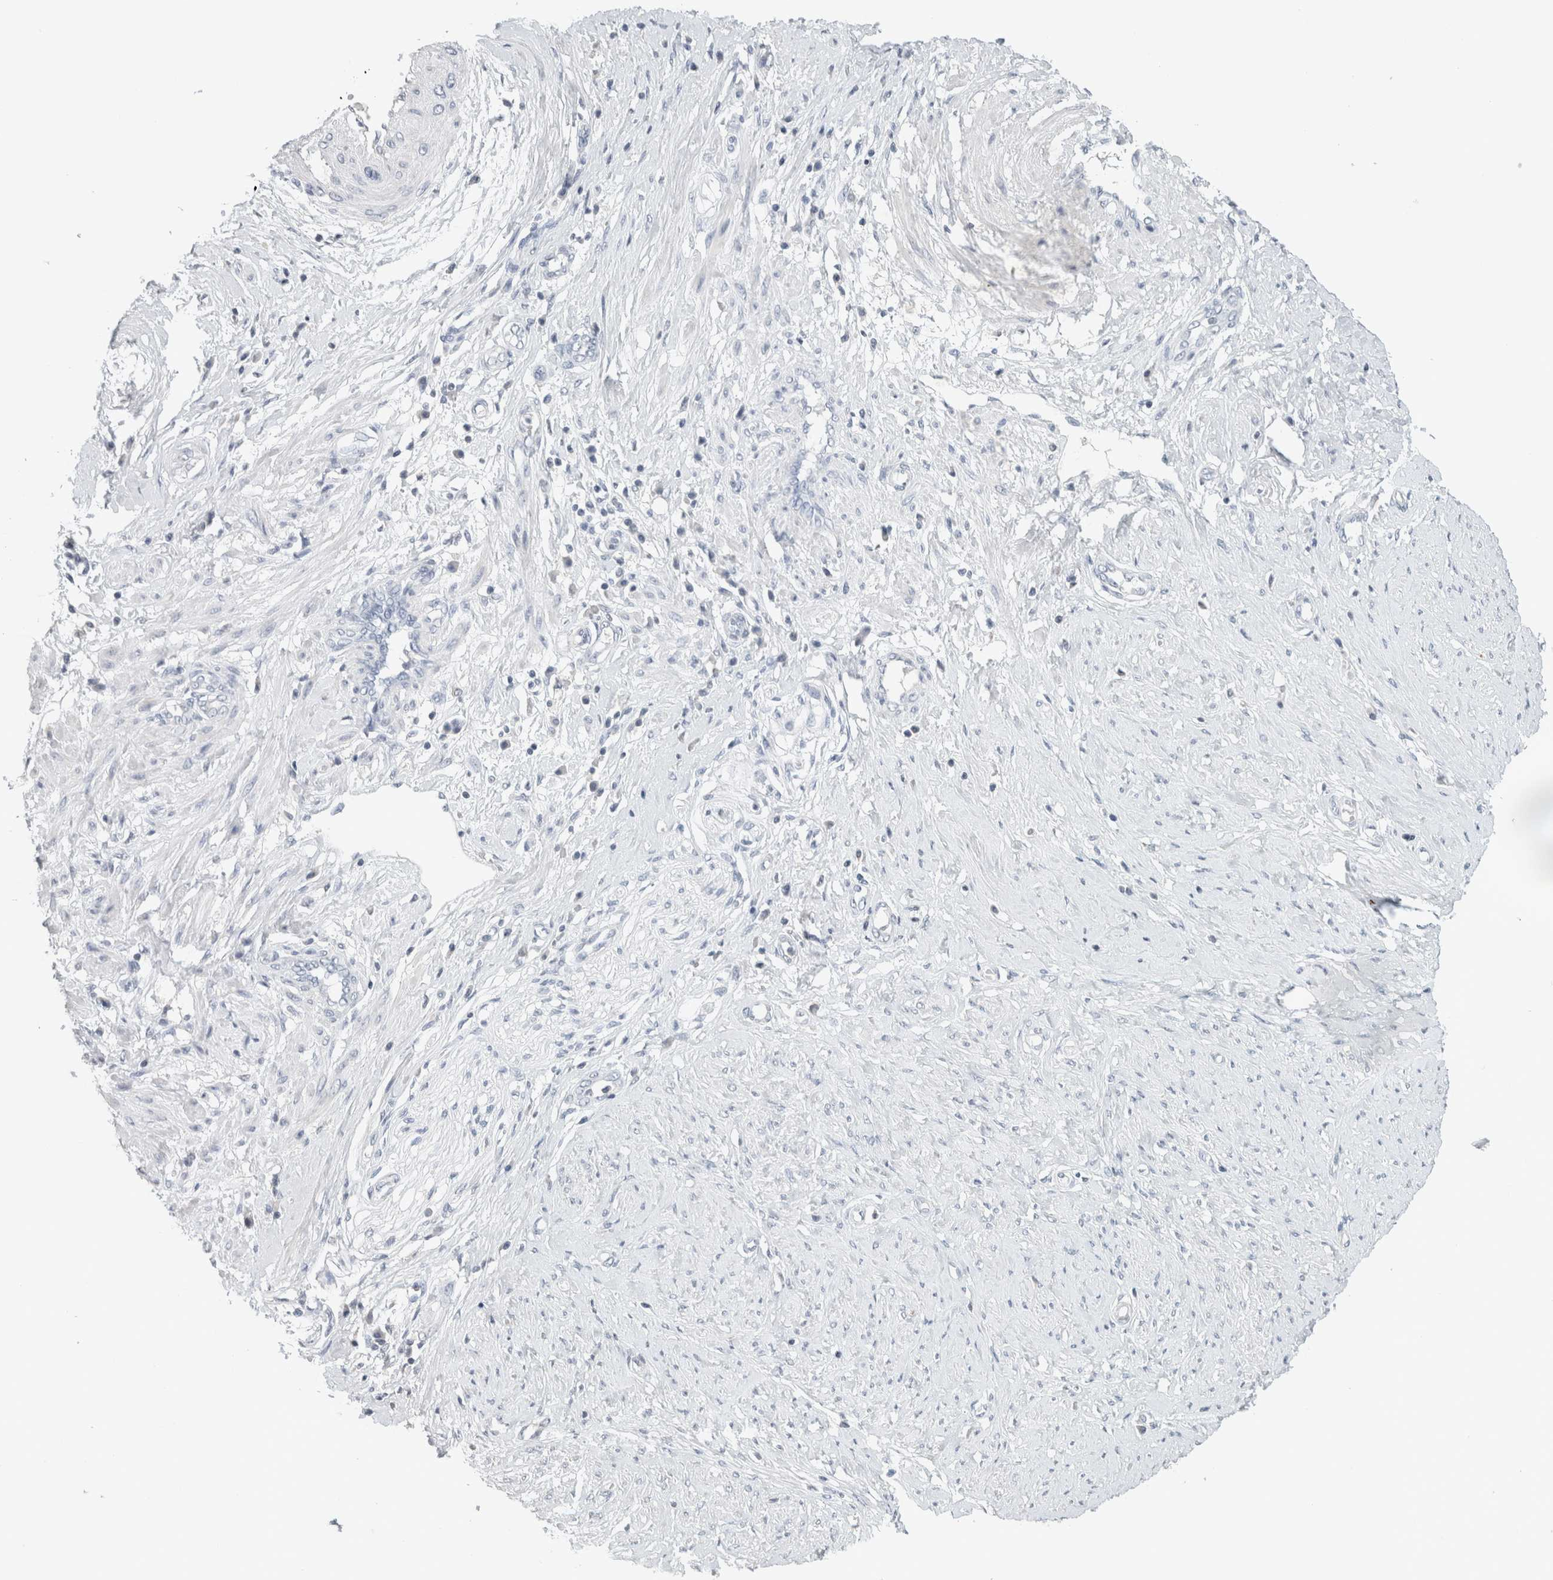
{"staining": {"intensity": "negative", "quantity": "none", "location": "none"}, "tissue": "cervical cancer", "cell_type": "Tumor cells", "image_type": "cancer", "snomed": [{"axis": "morphology", "description": "Normal tissue, NOS"}, {"axis": "morphology", "description": "Squamous cell carcinoma, NOS"}, {"axis": "topography", "description": "Cervix"}], "caption": "The histopathology image shows no significant staining in tumor cells of cervical squamous cell carcinoma. The staining is performed using DAB (3,3'-diaminobenzidine) brown chromogen with nuclei counter-stained in using hematoxylin.", "gene": "CRAT", "patient": {"sex": "female", "age": 39}}